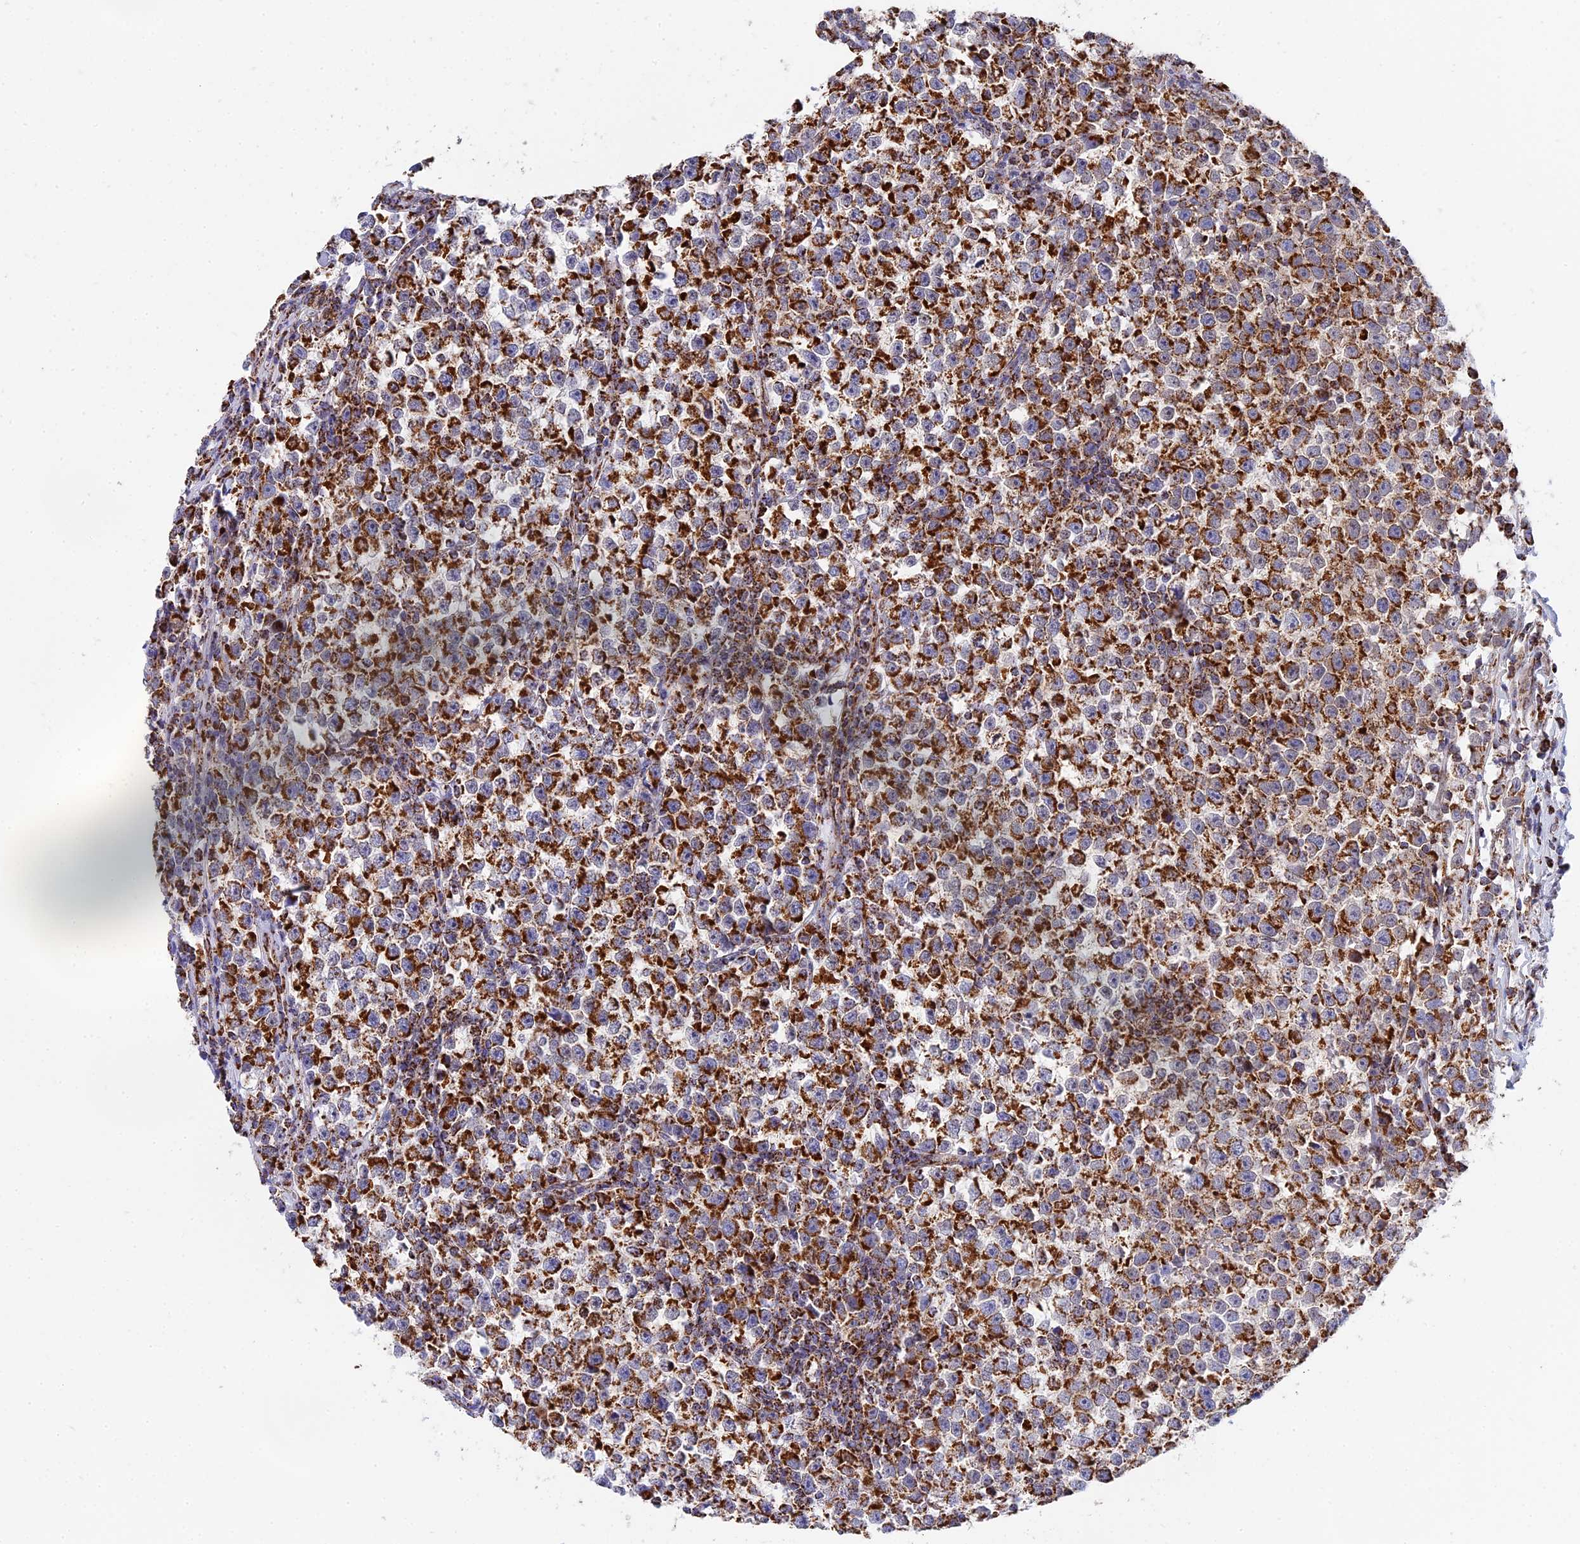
{"staining": {"intensity": "strong", "quantity": ">75%", "location": "cytoplasmic/membranous"}, "tissue": "testis cancer", "cell_type": "Tumor cells", "image_type": "cancer", "snomed": [{"axis": "morphology", "description": "Normal tissue, NOS"}, {"axis": "morphology", "description": "Seminoma, NOS"}, {"axis": "topography", "description": "Testis"}], "caption": "Protein expression analysis of human testis seminoma reveals strong cytoplasmic/membranous expression in about >75% of tumor cells.", "gene": "CDC16", "patient": {"sex": "male", "age": 43}}